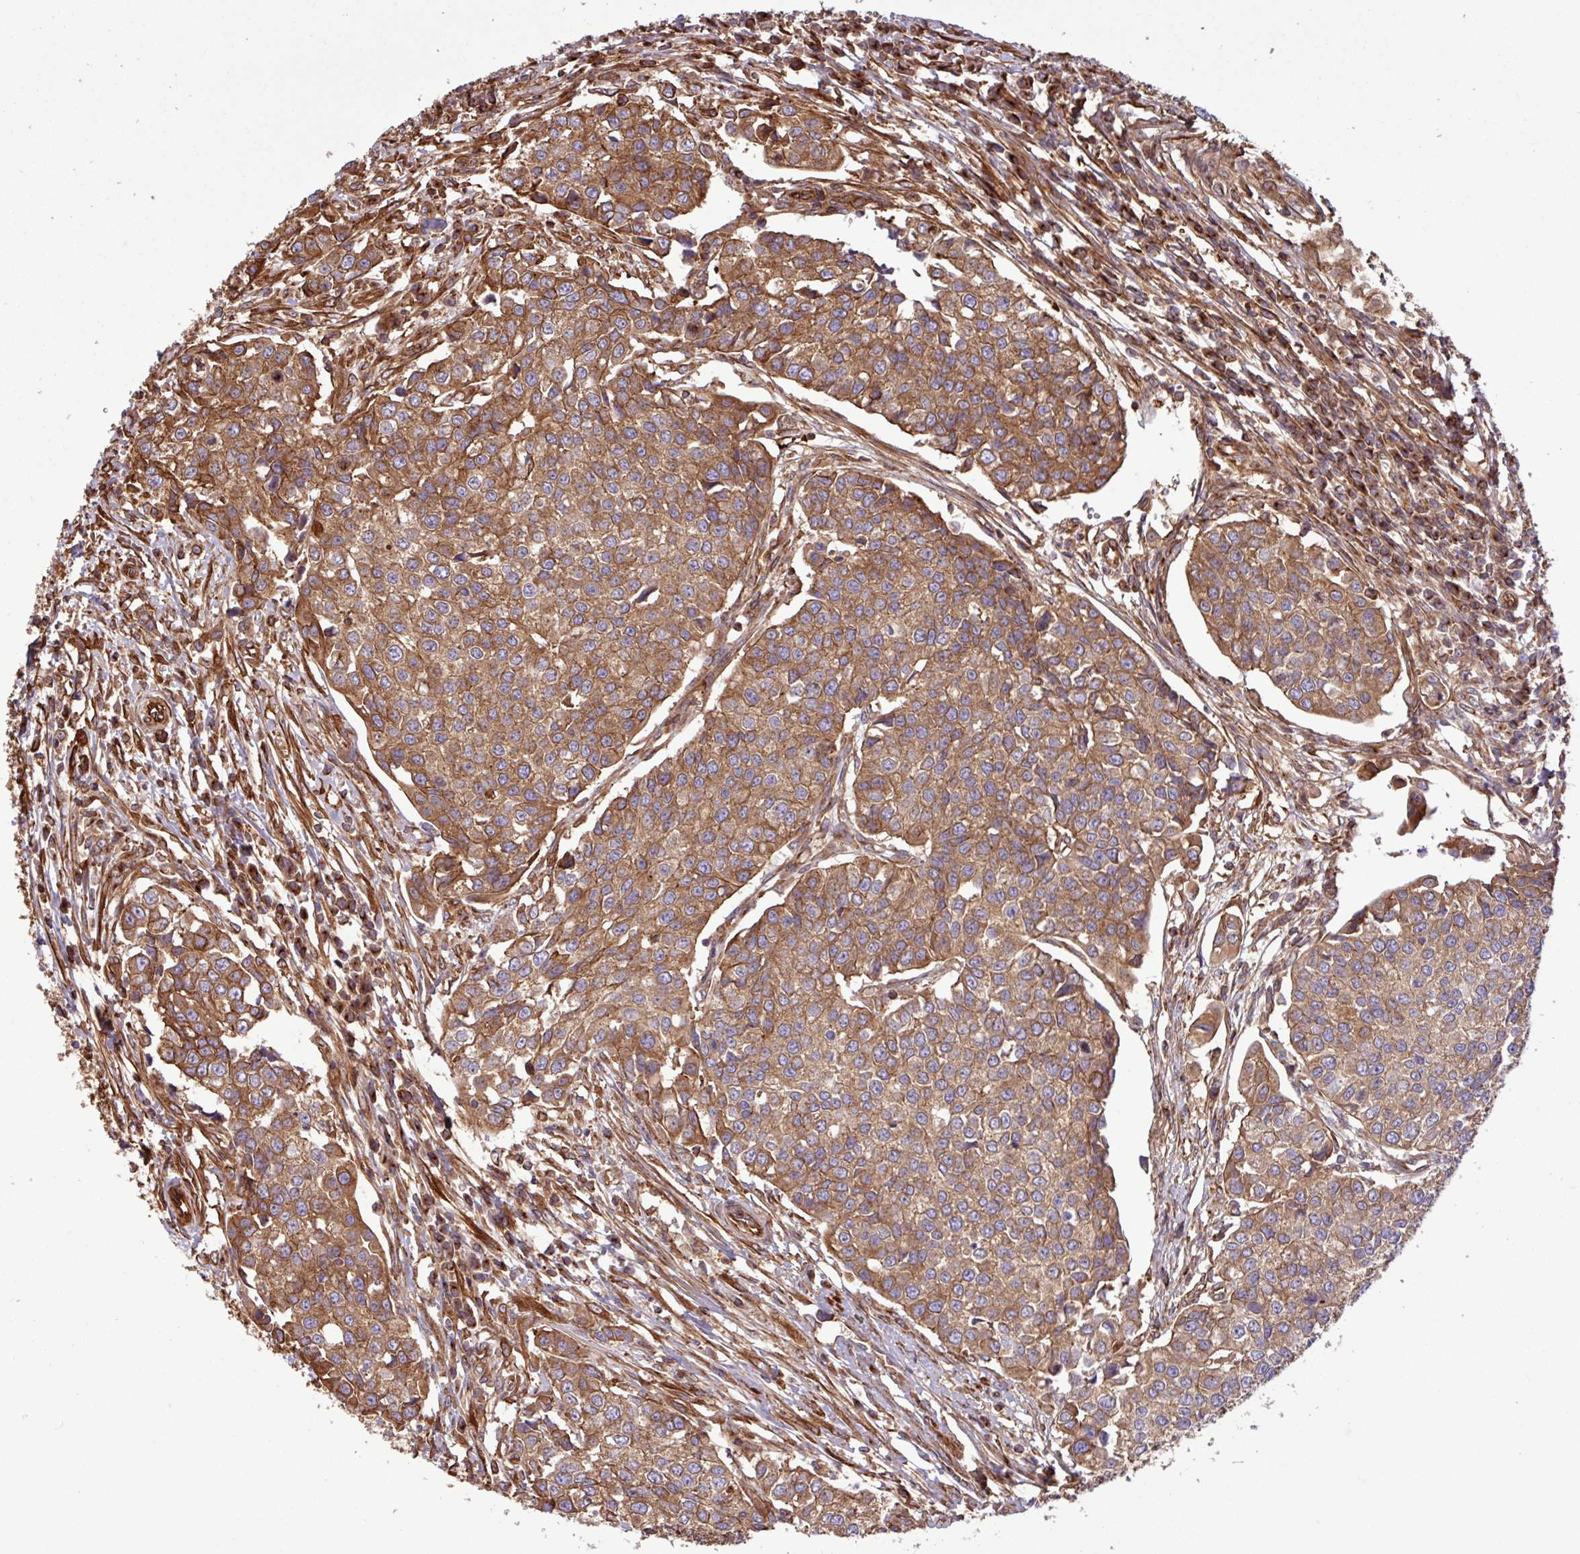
{"staining": {"intensity": "moderate", "quantity": ">75%", "location": "cytoplasmic/membranous"}, "tissue": "urothelial cancer", "cell_type": "Tumor cells", "image_type": "cancer", "snomed": [{"axis": "morphology", "description": "Urothelial carcinoma, Low grade"}, {"axis": "topography", "description": "Urinary bladder"}], "caption": "A medium amount of moderate cytoplasmic/membranous staining is present in about >75% of tumor cells in urothelial carcinoma (low-grade) tissue.", "gene": "ZNF300", "patient": {"sex": "female", "age": 78}}